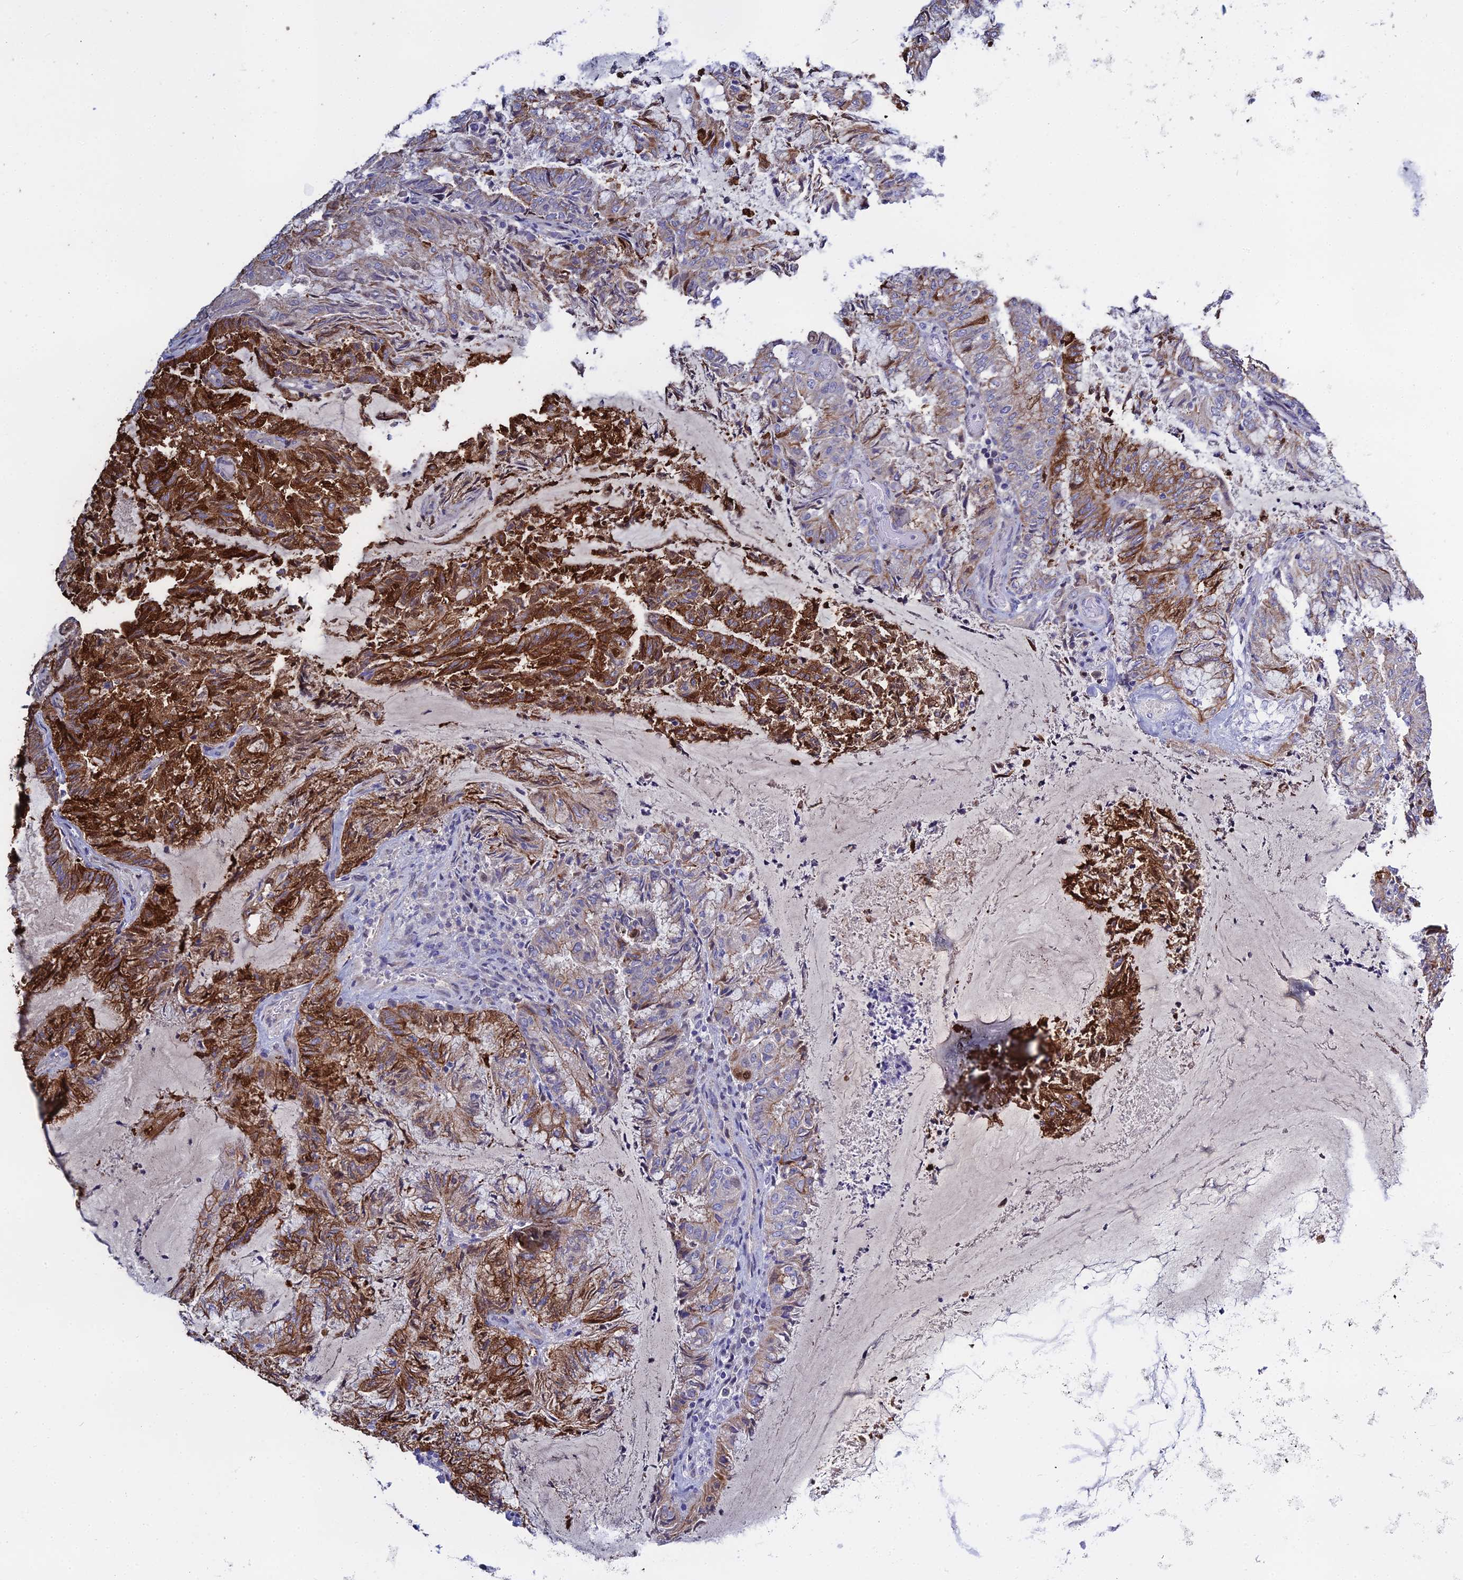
{"staining": {"intensity": "strong", "quantity": "25%-75%", "location": "cytoplasmic/membranous"}, "tissue": "endometrial cancer", "cell_type": "Tumor cells", "image_type": "cancer", "snomed": [{"axis": "morphology", "description": "Adenocarcinoma, NOS"}, {"axis": "topography", "description": "Endometrium"}], "caption": "A micrograph of human endometrial cancer (adenocarcinoma) stained for a protein displays strong cytoplasmic/membranous brown staining in tumor cells.", "gene": "LZTS2", "patient": {"sex": "female", "age": 80}}